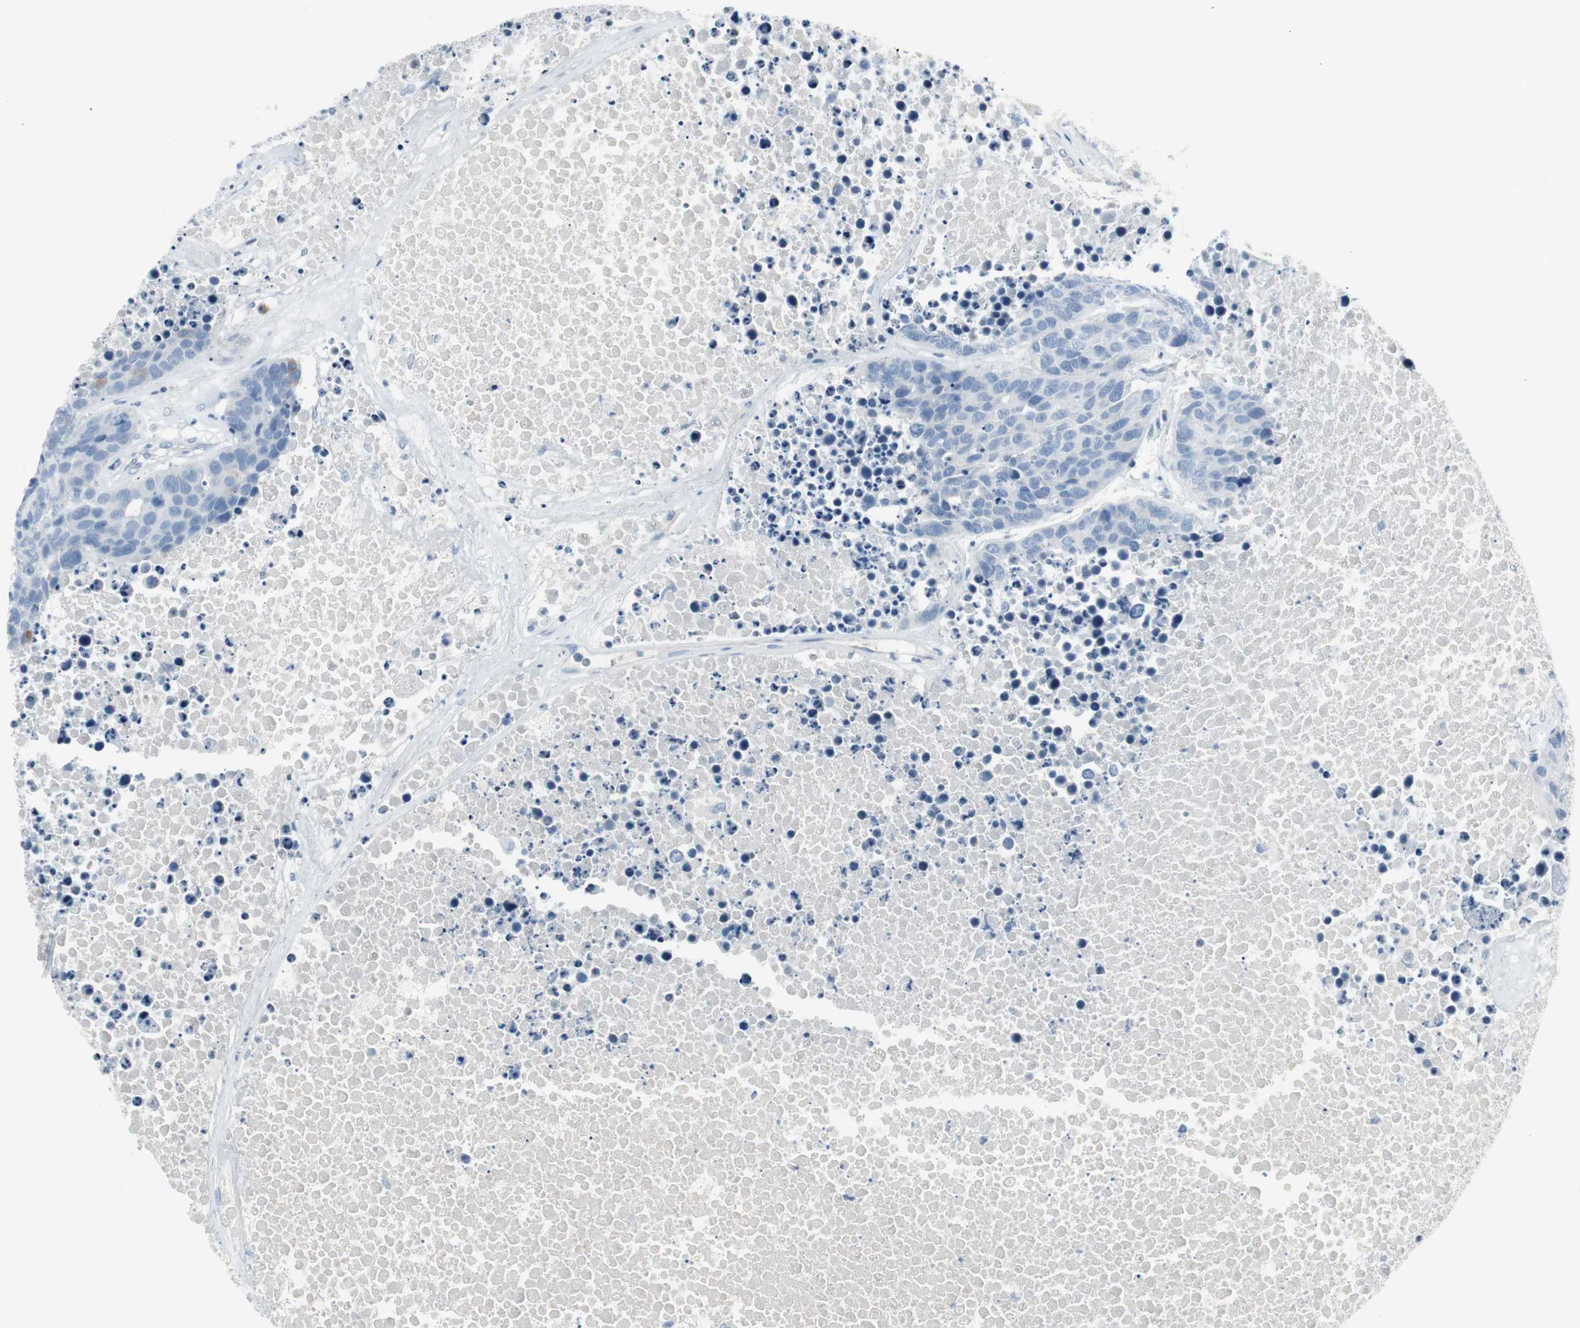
{"staining": {"intensity": "negative", "quantity": "none", "location": "none"}, "tissue": "carcinoid", "cell_type": "Tumor cells", "image_type": "cancer", "snomed": [{"axis": "morphology", "description": "Carcinoid, malignant, NOS"}, {"axis": "topography", "description": "Lung"}], "caption": "This histopathology image is of malignant carcinoid stained with immunohistochemistry to label a protein in brown with the nuclei are counter-stained blue. There is no expression in tumor cells. (Stains: DAB (3,3'-diaminobenzidine) immunohistochemistry (IHC) with hematoxylin counter stain, Microscopy: brightfield microscopy at high magnification).", "gene": "AGR2", "patient": {"sex": "male", "age": 60}}